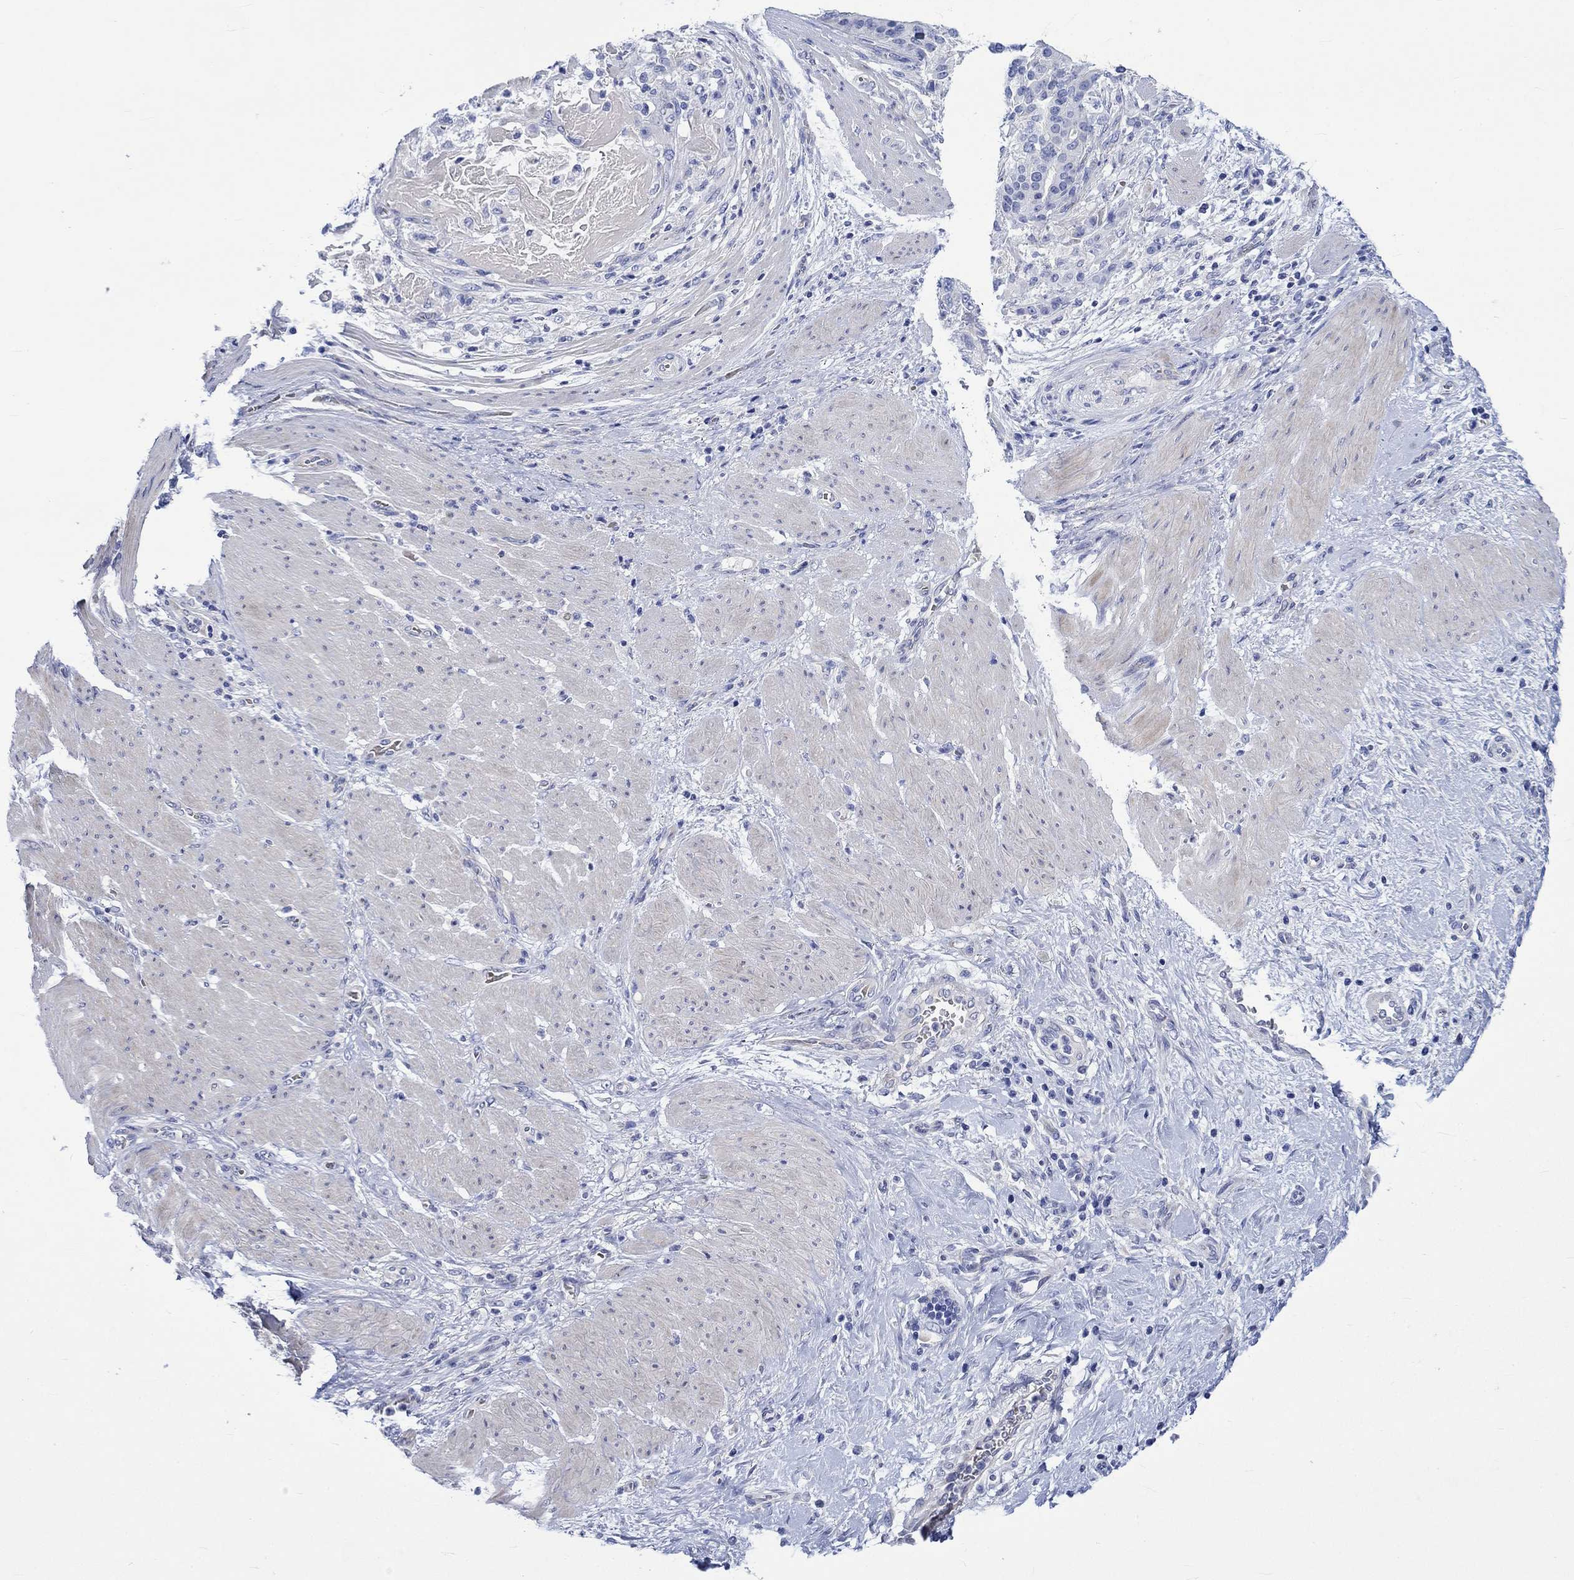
{"staining": {"intensity": "negative", "quantity": "none", "location": "none"}, "tissue": "stomach cancer", "cell_type": "Tumor cells", "image_type": "cancer", "snomed": [{"axis": "morphology", "description": "Adenocarcinoma, NOS"}, {"axis": "topography", "description": "Stomach"}], "caption": "Histopathology image shows no significant protein staining in tumor cells of stomach cancer (adenocarcinoma). (Immunohistochemistry, brightfield microscopy, high magnification).", "gene": "NRIP3", "patient": {"sex": "male", "age": 48}}